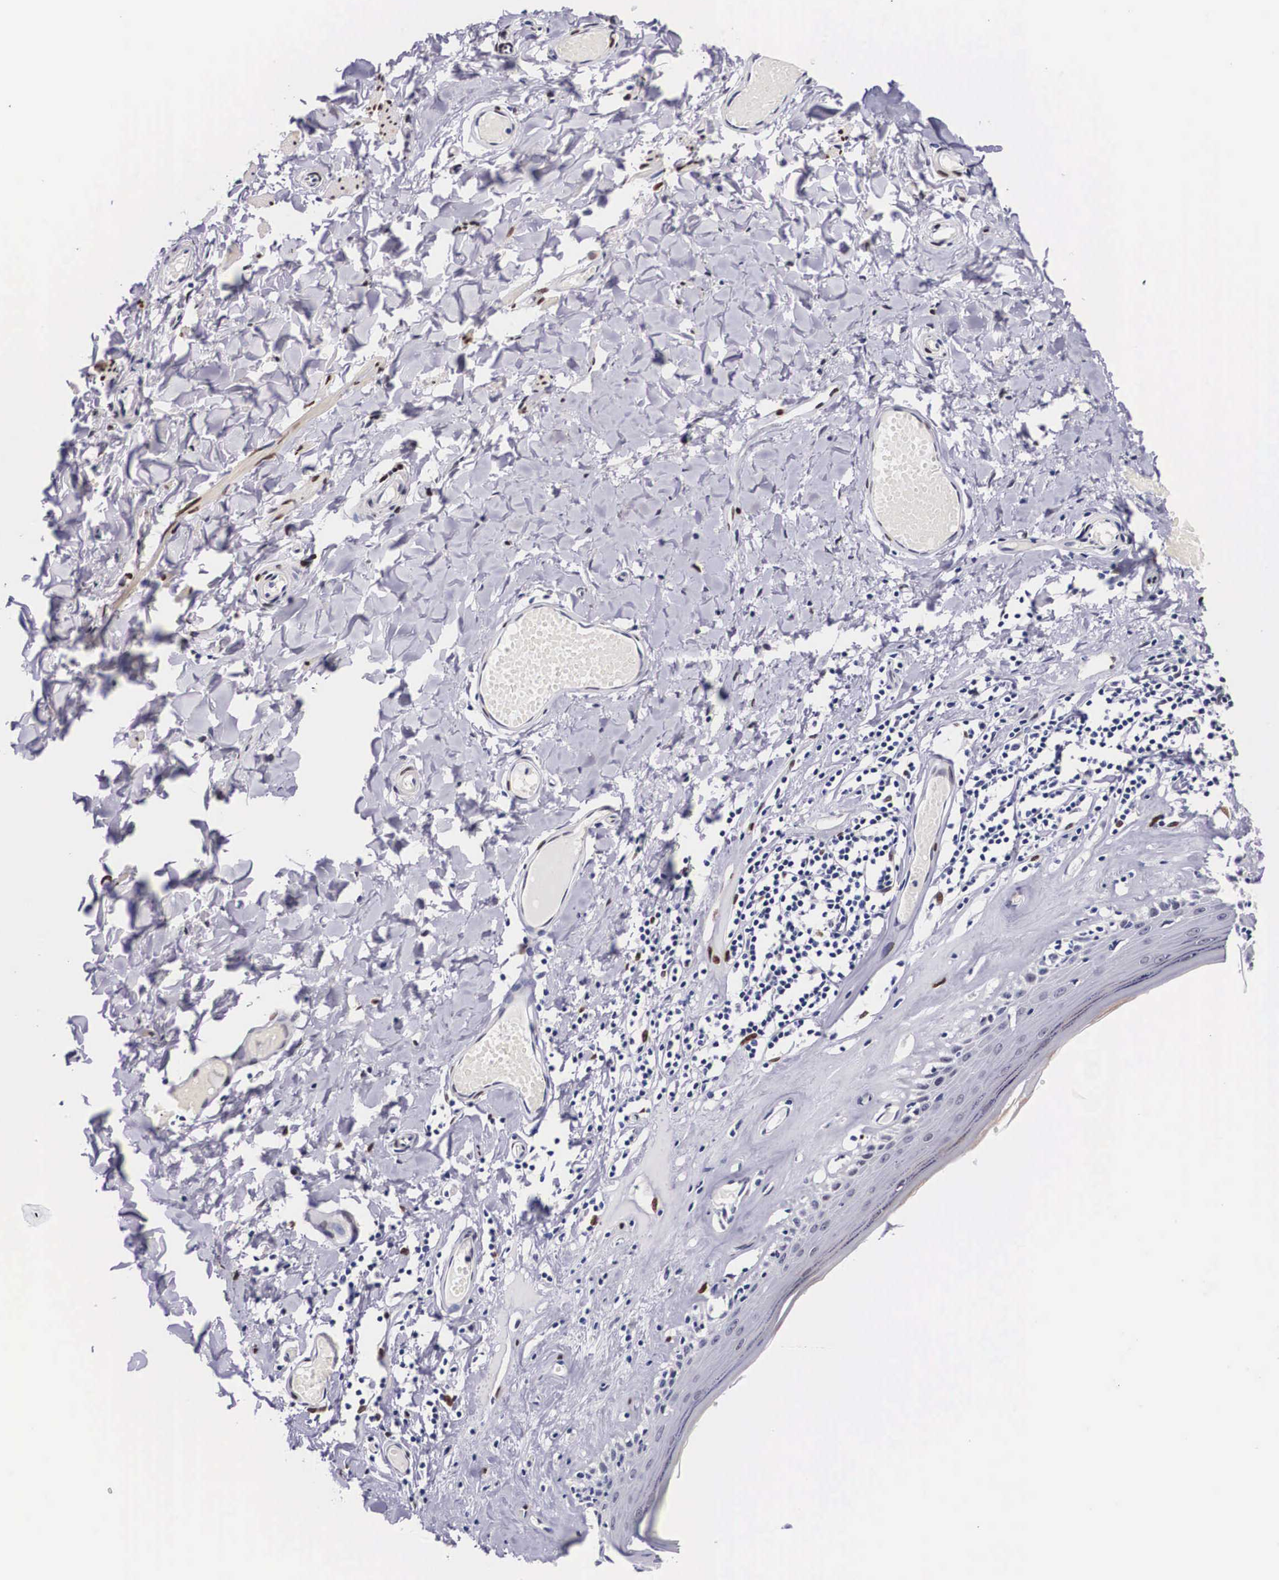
{"staining": {"intensity": "moderate", "quantity": "<25%", "location": "nuclear"}, "tissue": "skin", "cell_type": "Epidermal cells", "image_type": "normal", "snomed": [{"axis": "morphology", "description": "Normal tissue, NOS"}, {"axis": "topography", "description": "Vascular tissue"}, {"axis": "topography", "description": "Vulva"}, {"axis": "topography", "description": "Peripheral nerve tissue"}], "caption": "Brown immunohistochemical staining in normal skin exhibits moderate nuclear expression in about <25% of epidermal cells. Using DAB (brown) and hematoxylin (blue) stains, captured at high magnification using brightfield microscopy.", "gene": "KHDRBS3", "patient": {"sex": "female", "age": 86}}